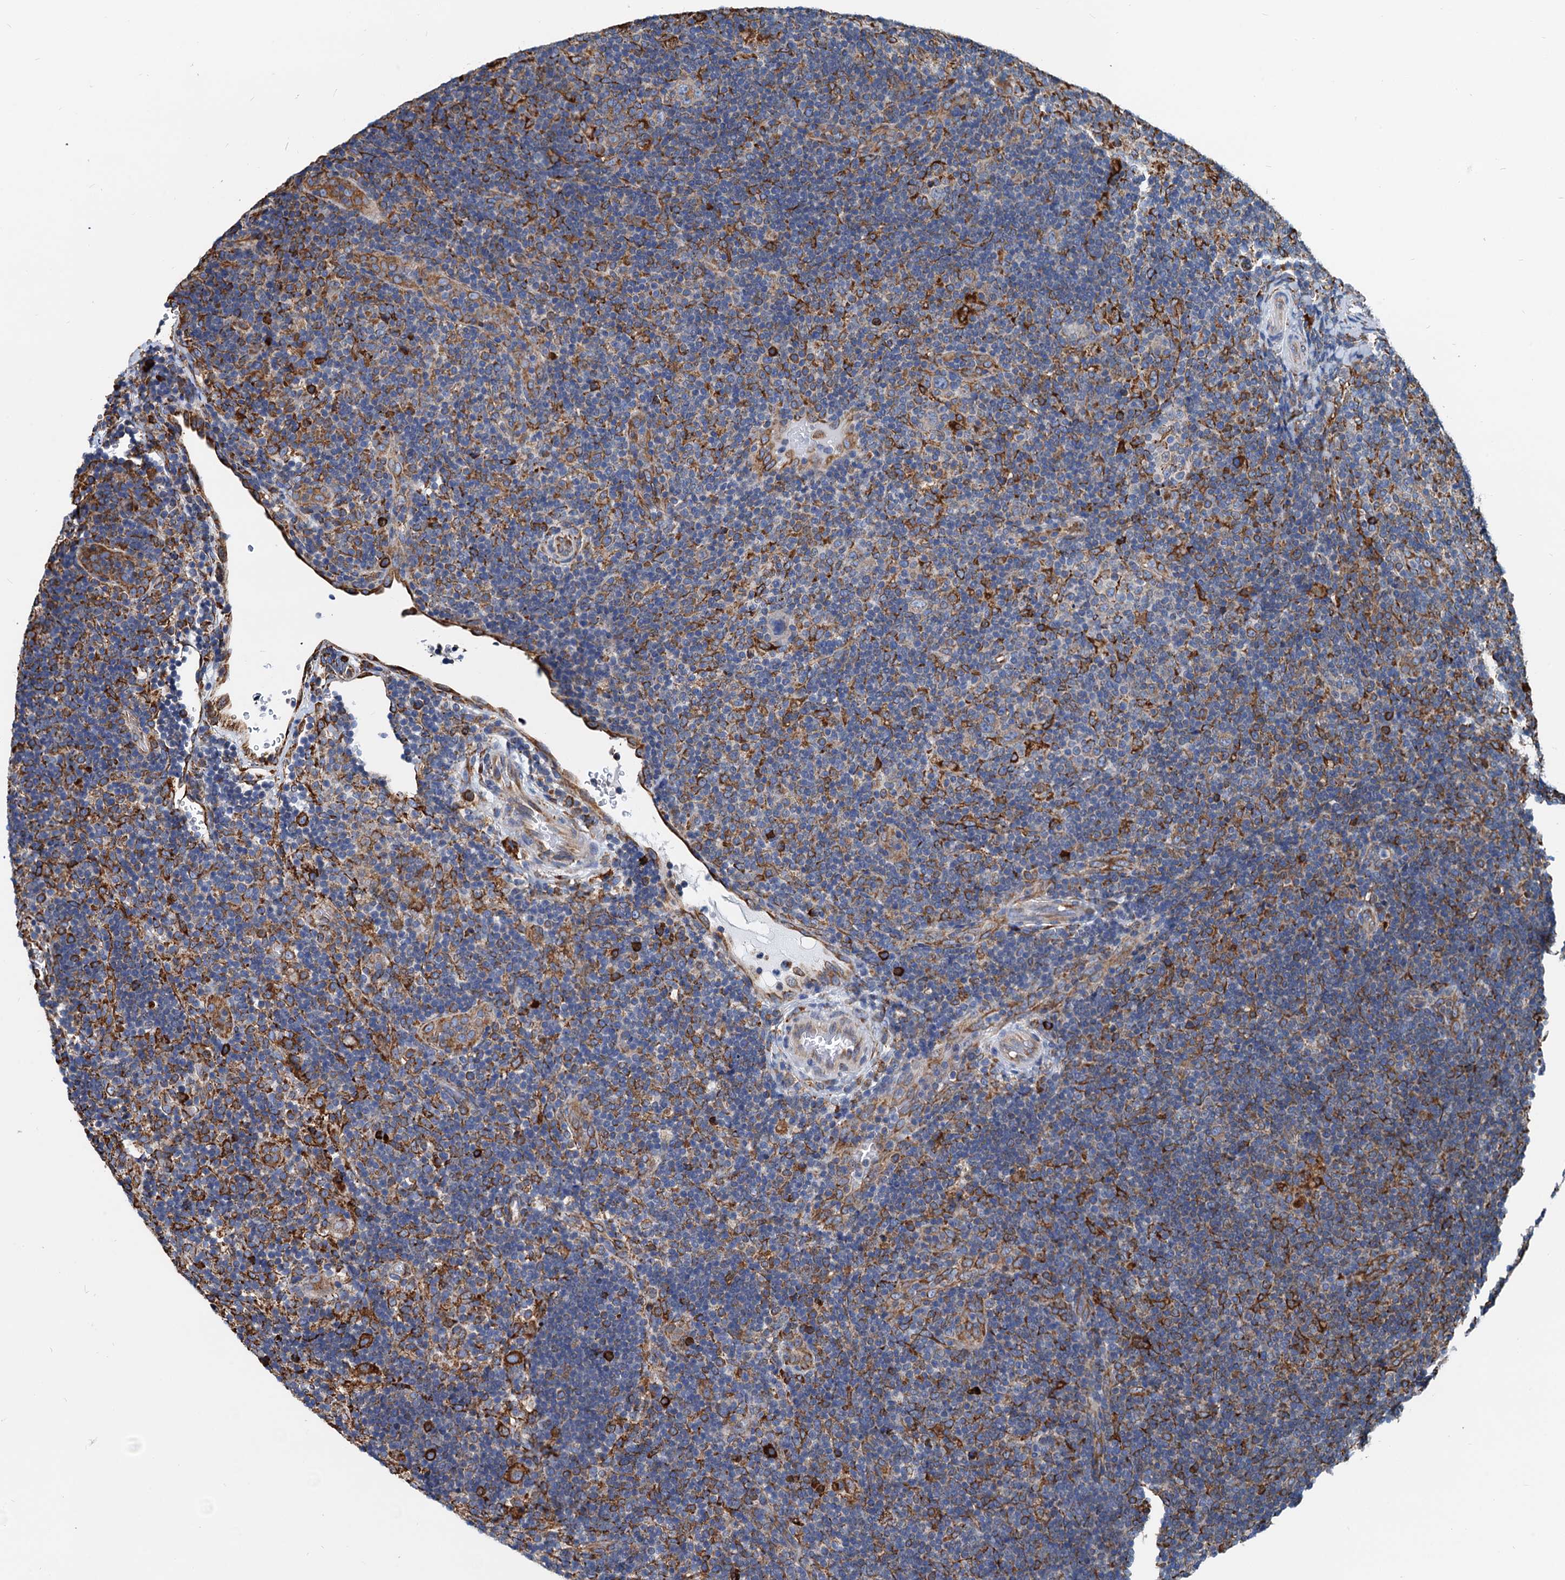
{"staining": {"intensity": "moderate", "quantity": "<25%", "location": "cytoplasmic/membranous"}, "tissue": "lymphoma", "cell_type": "Tumor cells", "image_type": "cancer", "snomed": [{"axis": "morphology", "description": "Hodgkin's disease, NOS"}, {"axis": "topography", "description": "Lymph node"}], "caption": "Immunohistochemical staining of human Hodgkin's disease shows moderate cytoplasmic/membranous protein staining in about <25% of tumor cells. (DAB (3,3'-diaminobenzidine) = brown stain, brightfield microscopy at high magnification).", "gene": "HSPA5", "patient": {"sex": "female", "age": 57}}